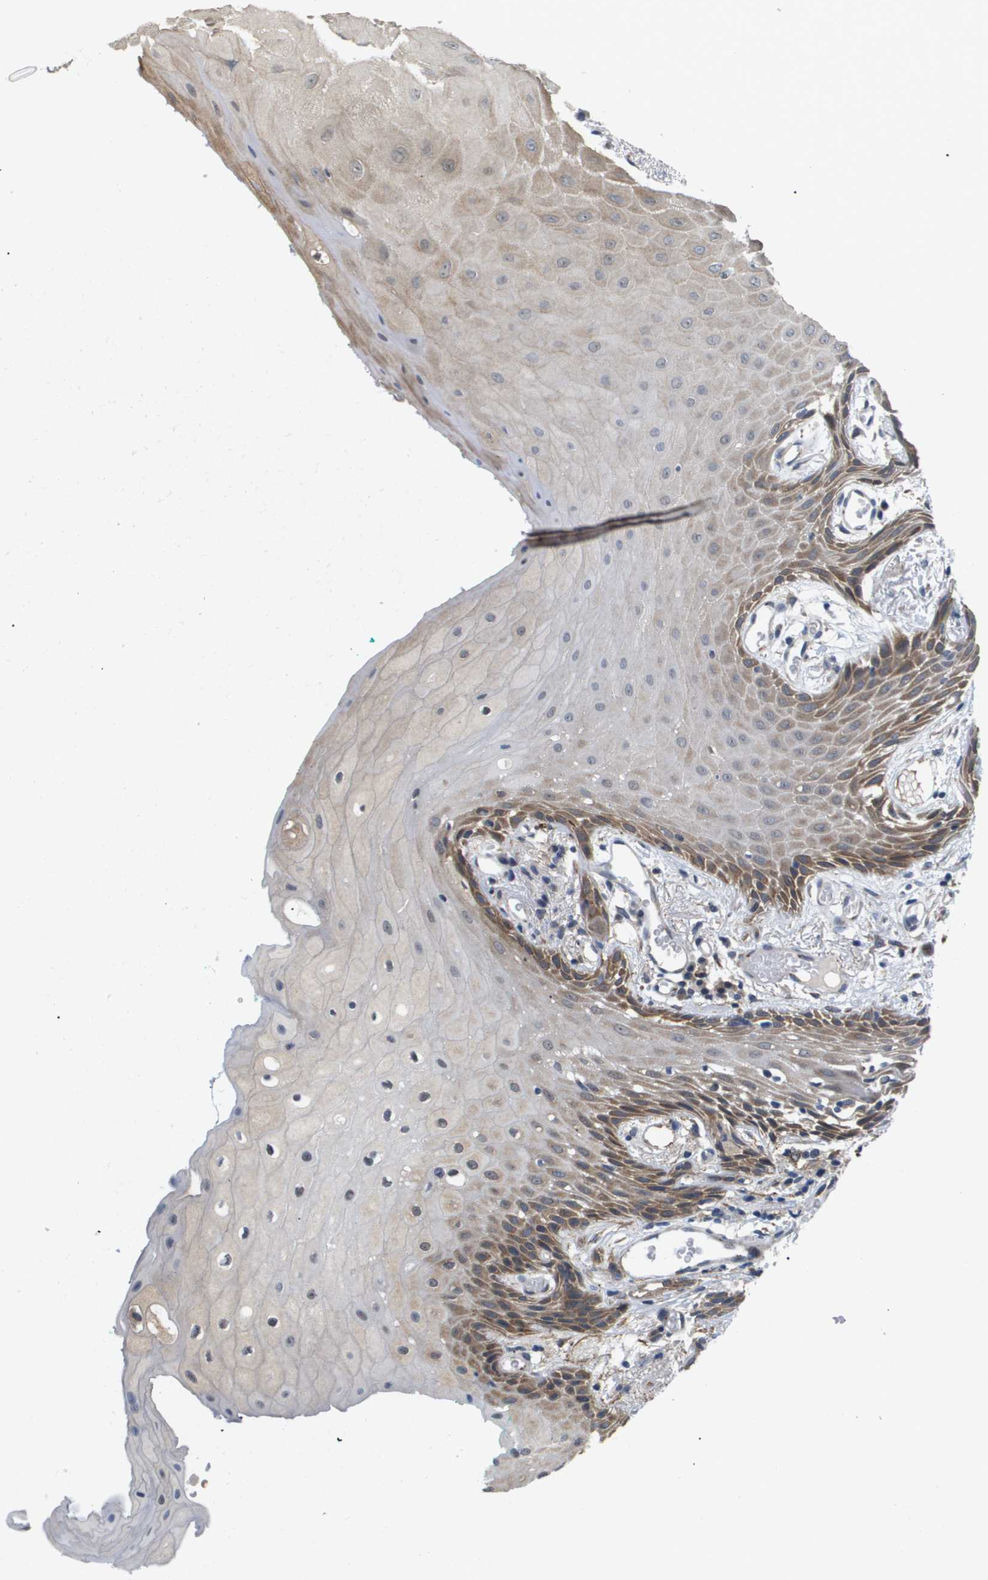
{"staining": {"intensity": "moderate", "quantity": "<25%", "location": "cytoplasmic/membranous"}, "tissue": "oral mucosa", "cell_type": "Squamous epithelial cells", "image_type": "normal", "snomed": [{"axis": "morphology", "description": "Normal tissue, NOS"}, {"axis": "morphology", "description": "Squamous cell carcinoma, NOS"}, {"axis": "topography", "description": "Oral tissue"}, {"axis": "topography", "description": "Salivary gland"}, {"axis": "topography", "description": "Head-Neck"}], "caption": "High-power microscopy captured an immunohistochemistry image of benign oral mucosa, revealing moderate cytoplasmic/membranous staining in approximately <25% of squamous epithelial cells. (DAB IHC, brown staining for protein, blue staining for nuclei).", "gene": "OTUD5", "patient": {"sex": "female", "age": 62}}